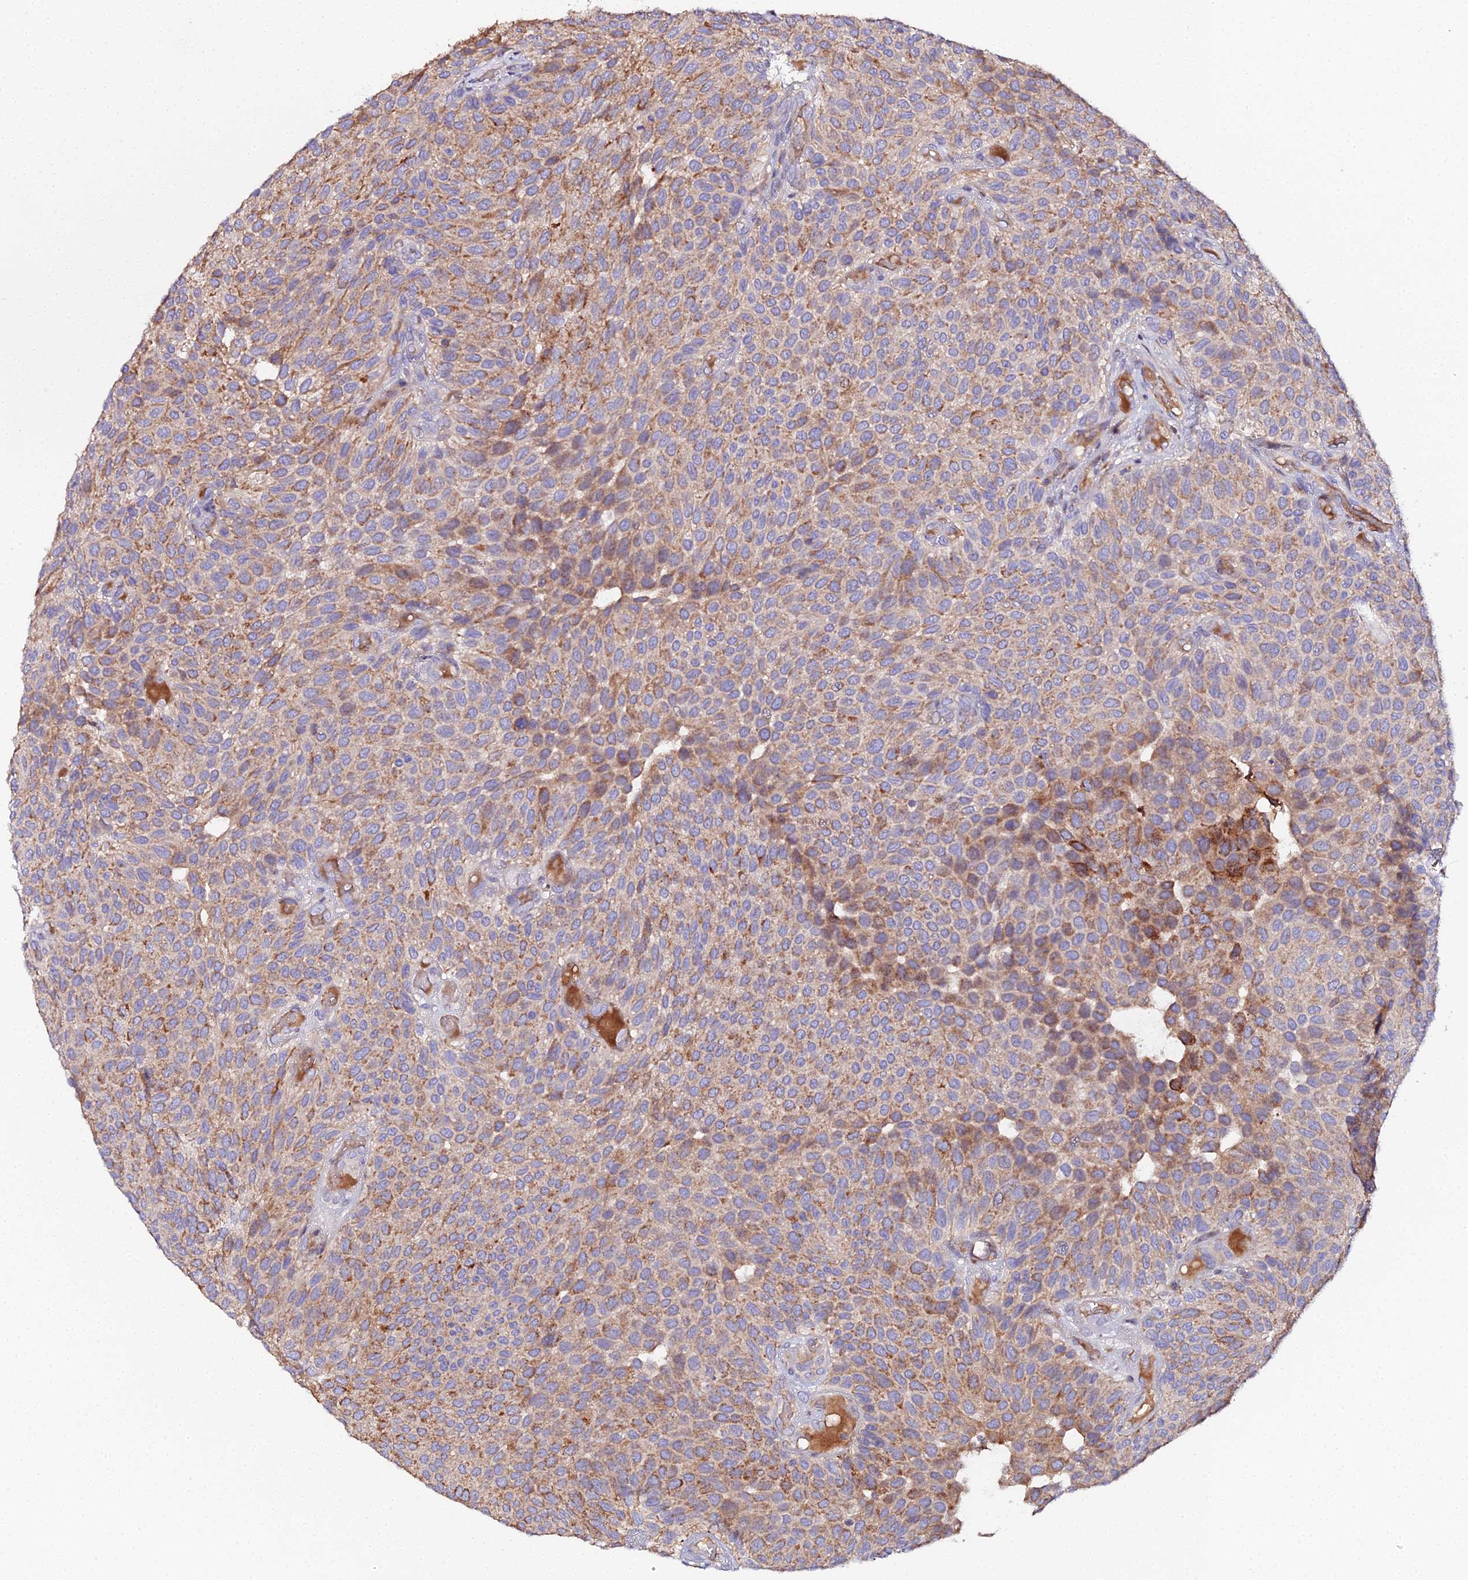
{"staining": {"intensity": "strong", "quantity": "25%-75%", "location": "cytoplasmic/membranous"}, "tissue": "urothelial cancer", "cell_type": "Tumor cells", "image_type": "cancer", "snomed": [{"axis": "morphology", "description": "Urothelial carcinoma, Low grade"}, {"axis": "topography", "description": "Urinary bladder"}], "caption": "Protein analysis of urothelial cancer tissue exhibits strong cytoplasmic/membranous staining in approximately 25%-75% of tumor cells. Using DAB (3,3'-diaminobenzidine) (brown) and hematoxylin (blue) stains, captured at high magnification using brightfield microscopy.", "gene": "SCX", "patient": {"sex": "male", "age": 89}}